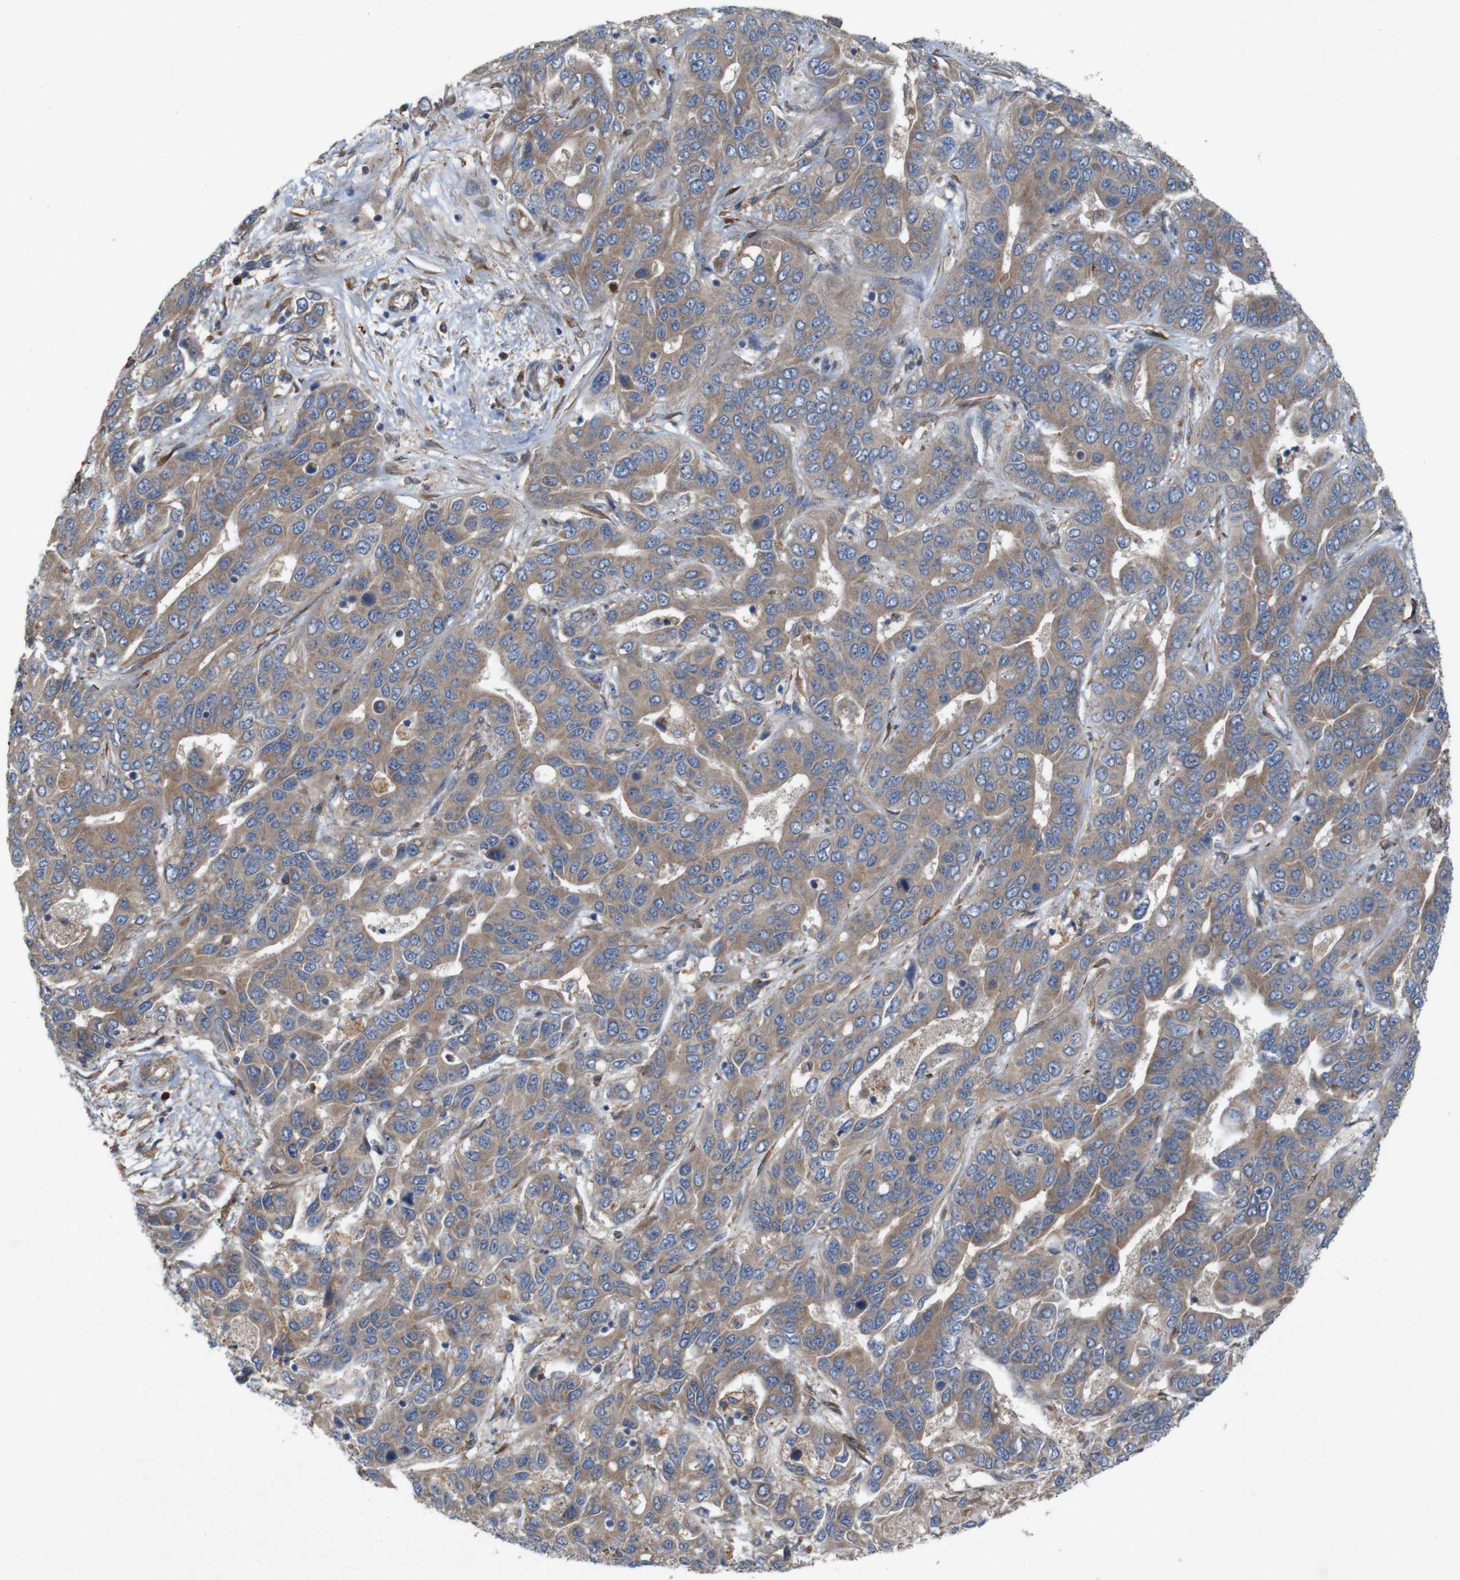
{"staining": {"intensity": "moderate", "quantity": ">75%", "location": "cytoplasmic/membranous"}, "tissue": "liver cancer", "cell_type": "Tumor cells", "image_type": "cancer", "snomed": [{"axis": "morphology", "description": "Cholangiocarcinoma"}, {"axis": "topography", "description": "Liver"}], "caption": "Immunohistochemical staining of liver cholangiocarcinoma exhibits medium levels of moderate cytoplasmic/membranous expression in approximately >75% of tumor cells.", "gene": "SIGLEC8", "patient": {"sex": "female", "age": 52}}